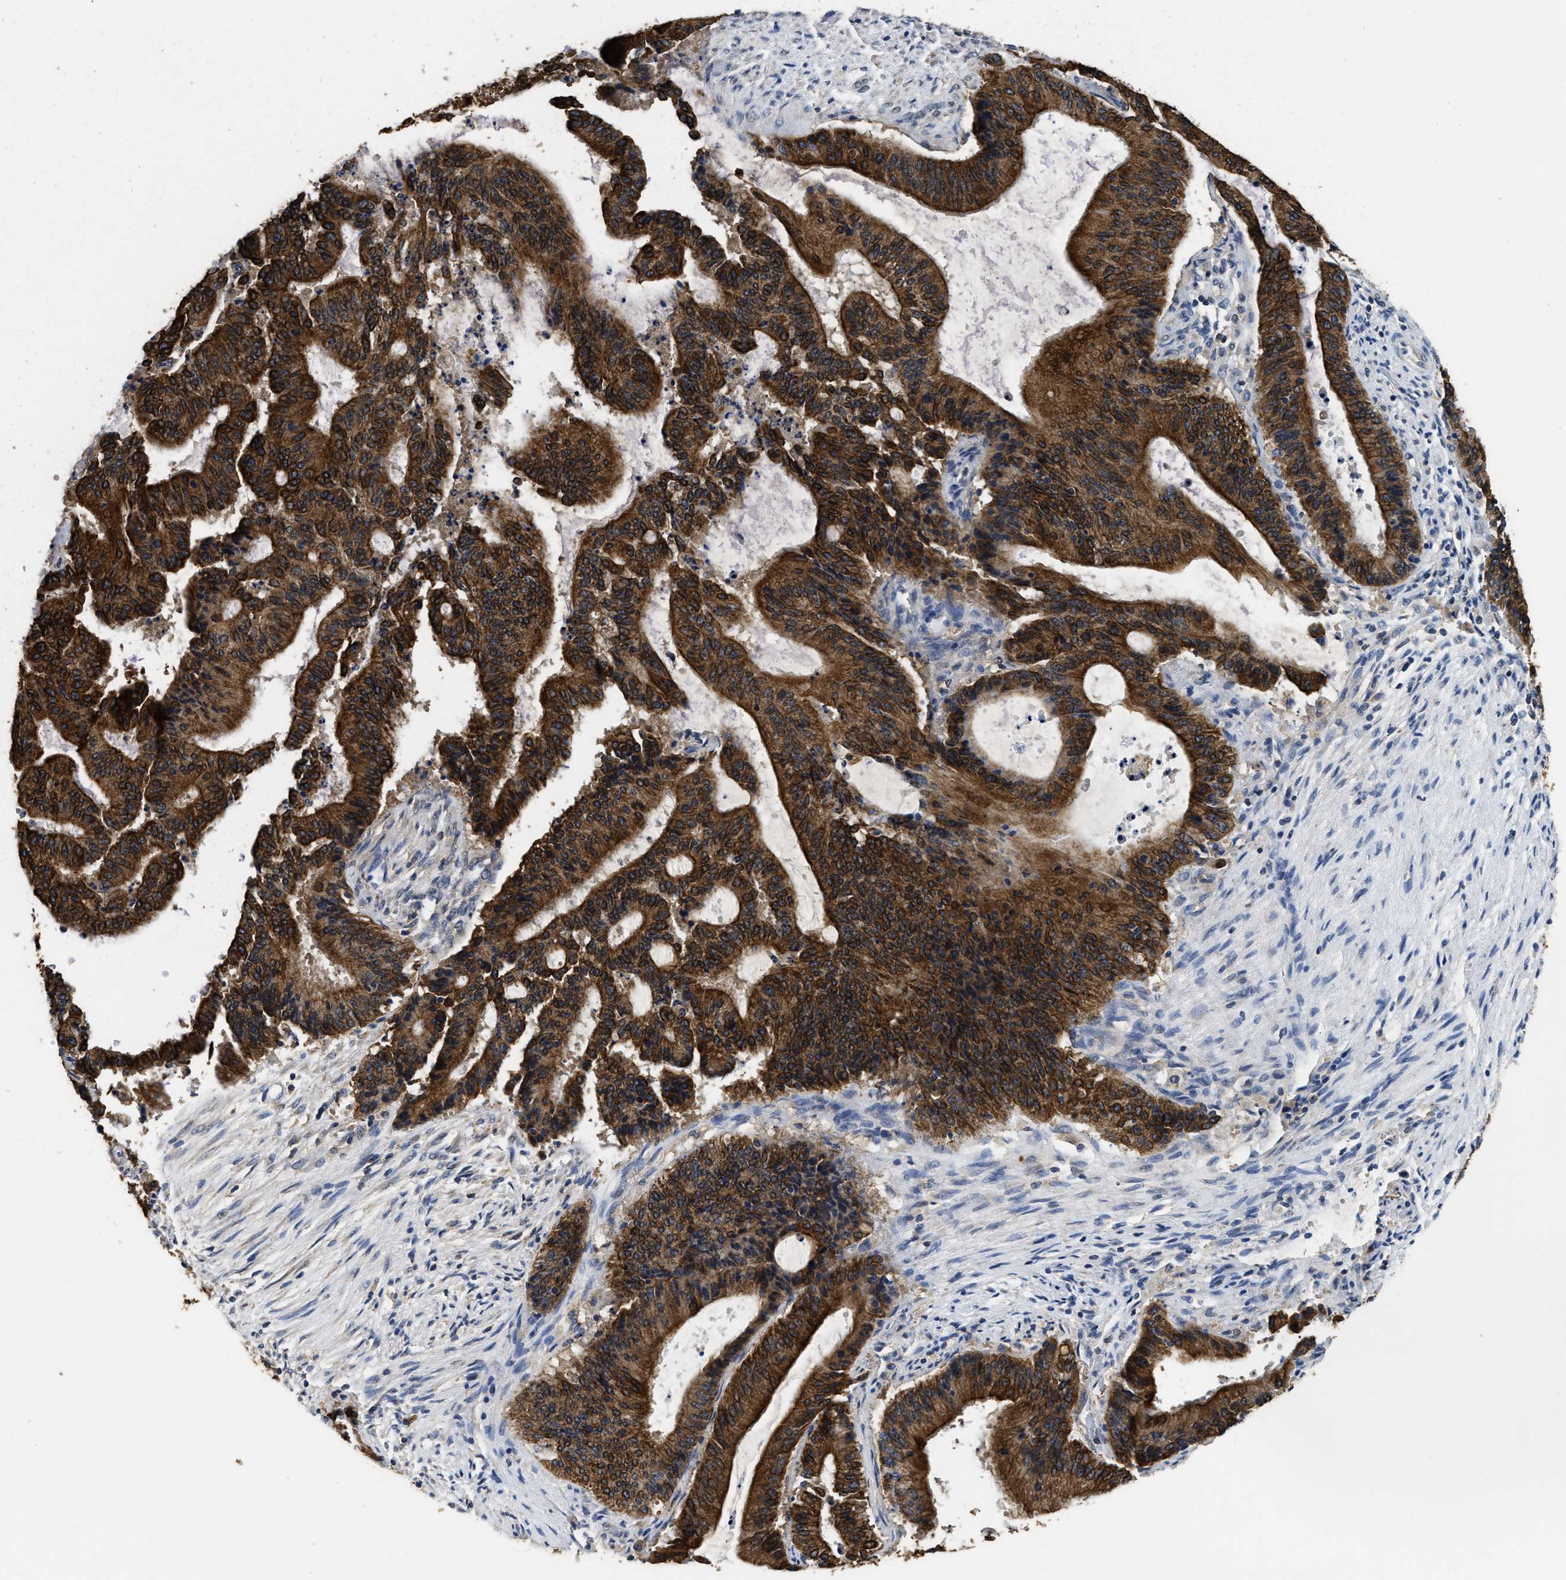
{"staining": {"intensity": "strong", "quantity": ">75%", "location": "cytoplasmic/membranous"}, "tissue": "liver cancer", "cell_type": "Tumor cells", "image_type": "cancer", "snomed": [{"axis": "morphology", "description": "Cholangiocarcinoma"}, {"axis": "topography", "description": "Liver"}], "caption": "Liver cancer (cholangiocarcinoma) stained with a brown dye demonstrates strong cytoplasmic/membranous positive expression in approximately >75% of tumor cells.", "gene": "CTNNA1", "patient": {"sex": "female", "age": 73}}